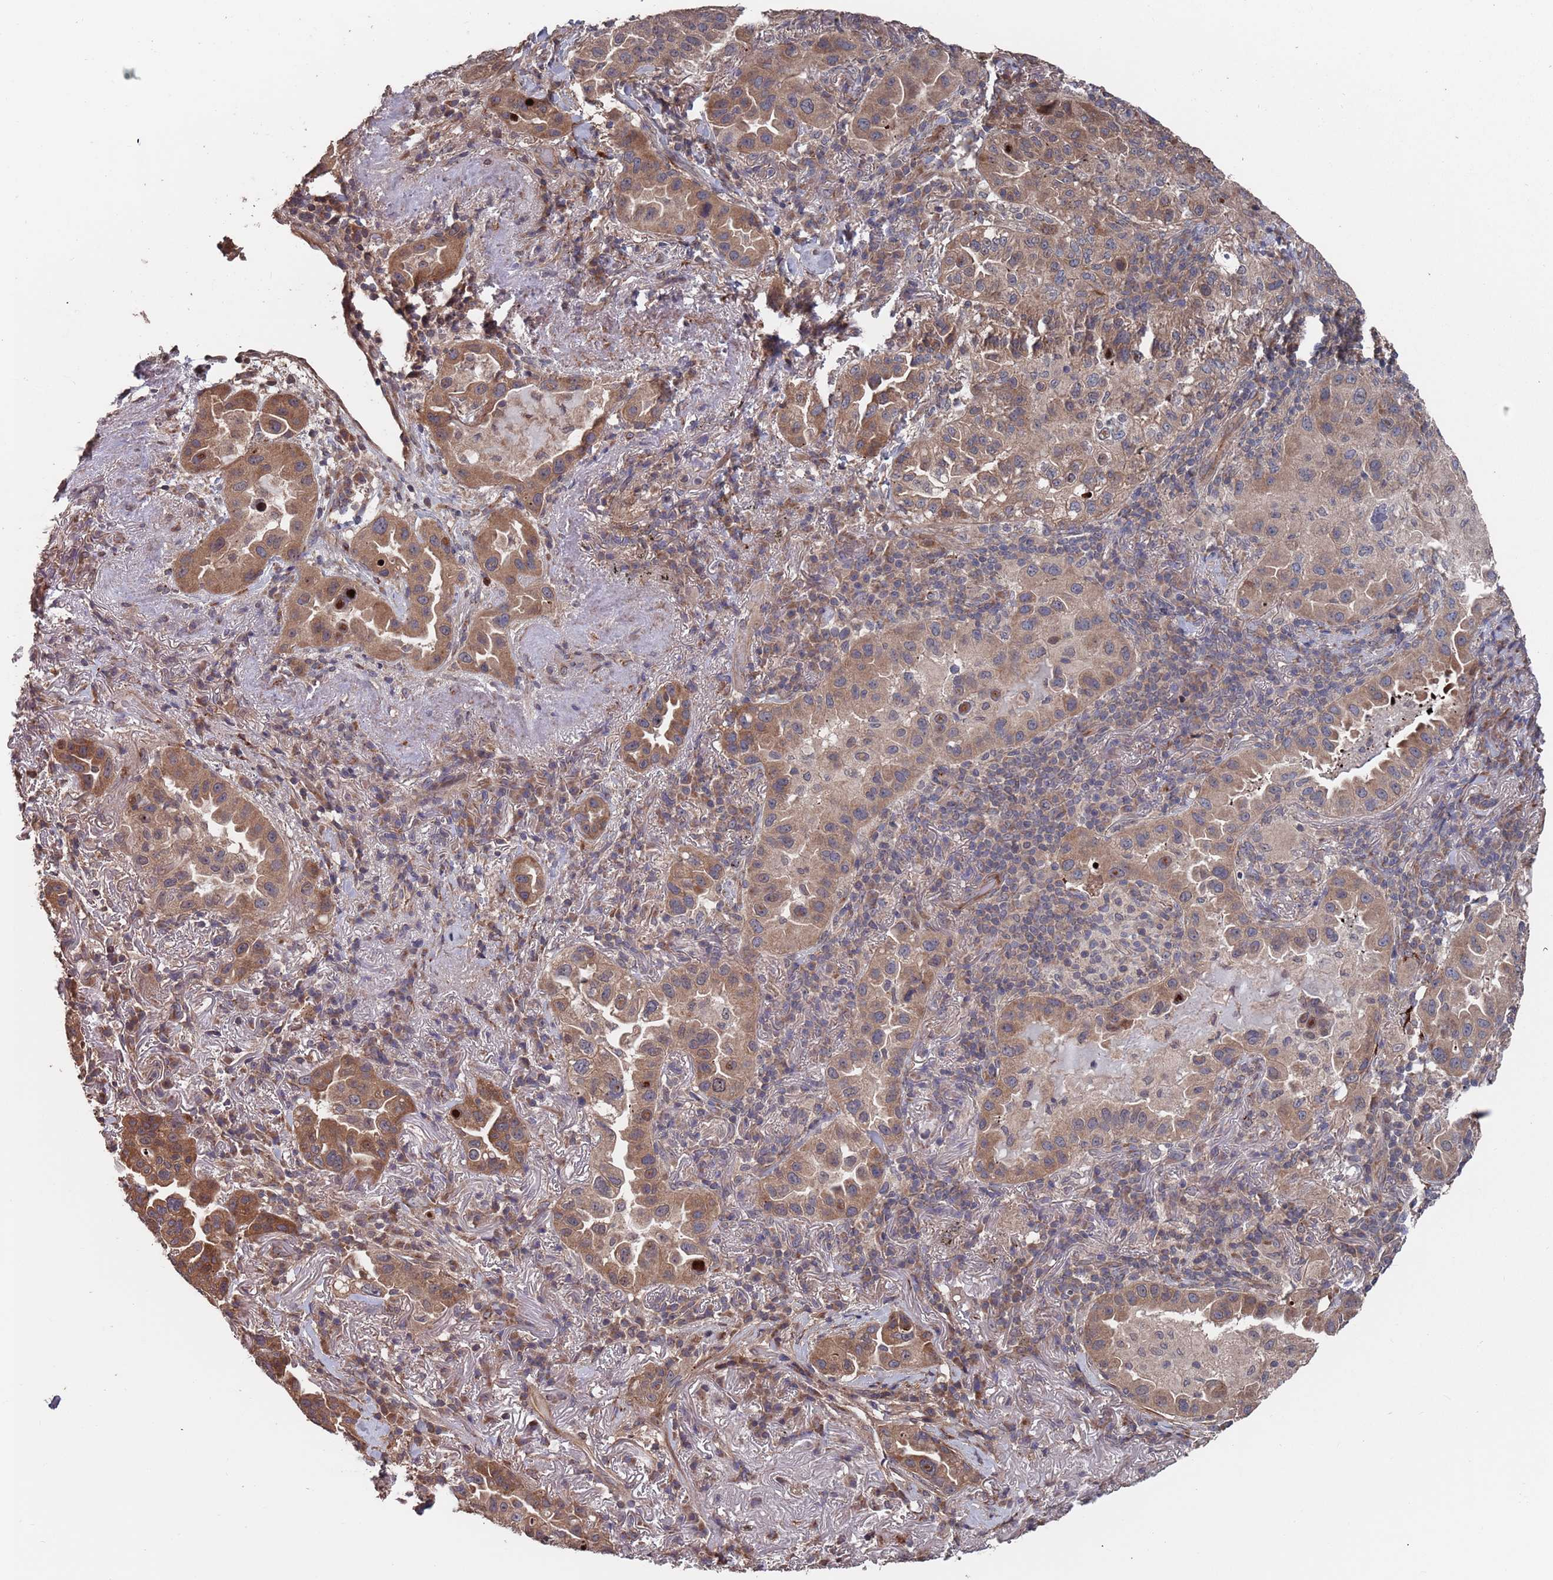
{"staining": {"intensity": "moderate", "quantity": ">75%", "location": "cytoplasmic/membranous"}, "tissue": "lung cancer", "cell_type": "Tumor cells", "image_type": "cancer", "snomed": [{"axis": "morphology", "description": "Adenocarcinoma, NOS"}, {"axis": "topography", "description": "Lung"}], "caption": "Immunohistochemistry image of human lung cancer (adenocarcinoma) stained for a protein (brown), which exhibits medium levels of moderate cytoplasmic/membranous expression in about >75% of tumor cells.", "gene": "UNC45A", "patient": {"sex": "female", "age": 69}}